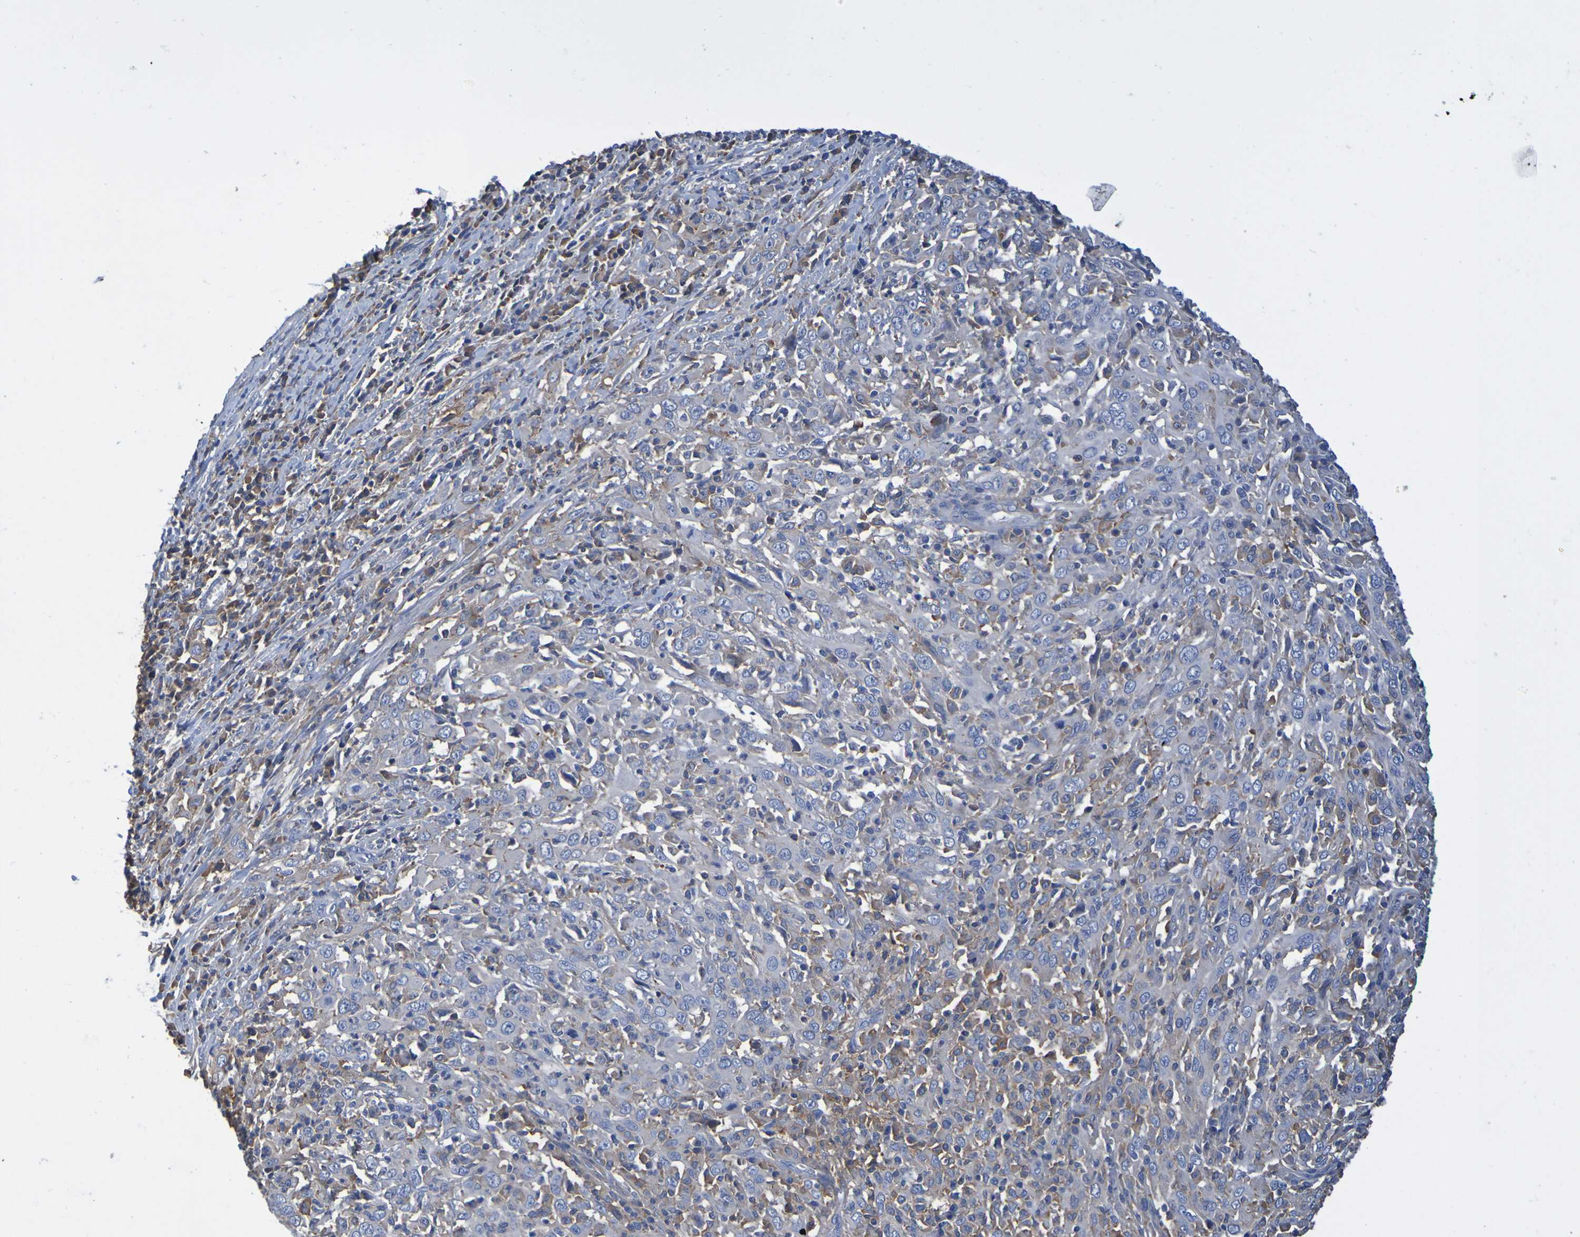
{"staining": {"intensity": "moderate", "quantity": "<25%", "location": "cytoplasmic/membranous"}, "tissue": "cervical cancer", "cell_type": "Tumor cells", "image_type": "cancer", "snomed": [{"axis": "morphology", "description": "Squamous cell carcinoma, NOS"}, {"axis": "topography", "description": "Cervix"}], "caption": "Moderate cytoplasmic/membranous protein staining is identified in approximately <25% of tumor cells in squamous cell carcinoma (cervical). (IHC, brightfield microscopy, high magnification).", "gene": "GAB3", "patient": {"sex": "female", "age": 46}}